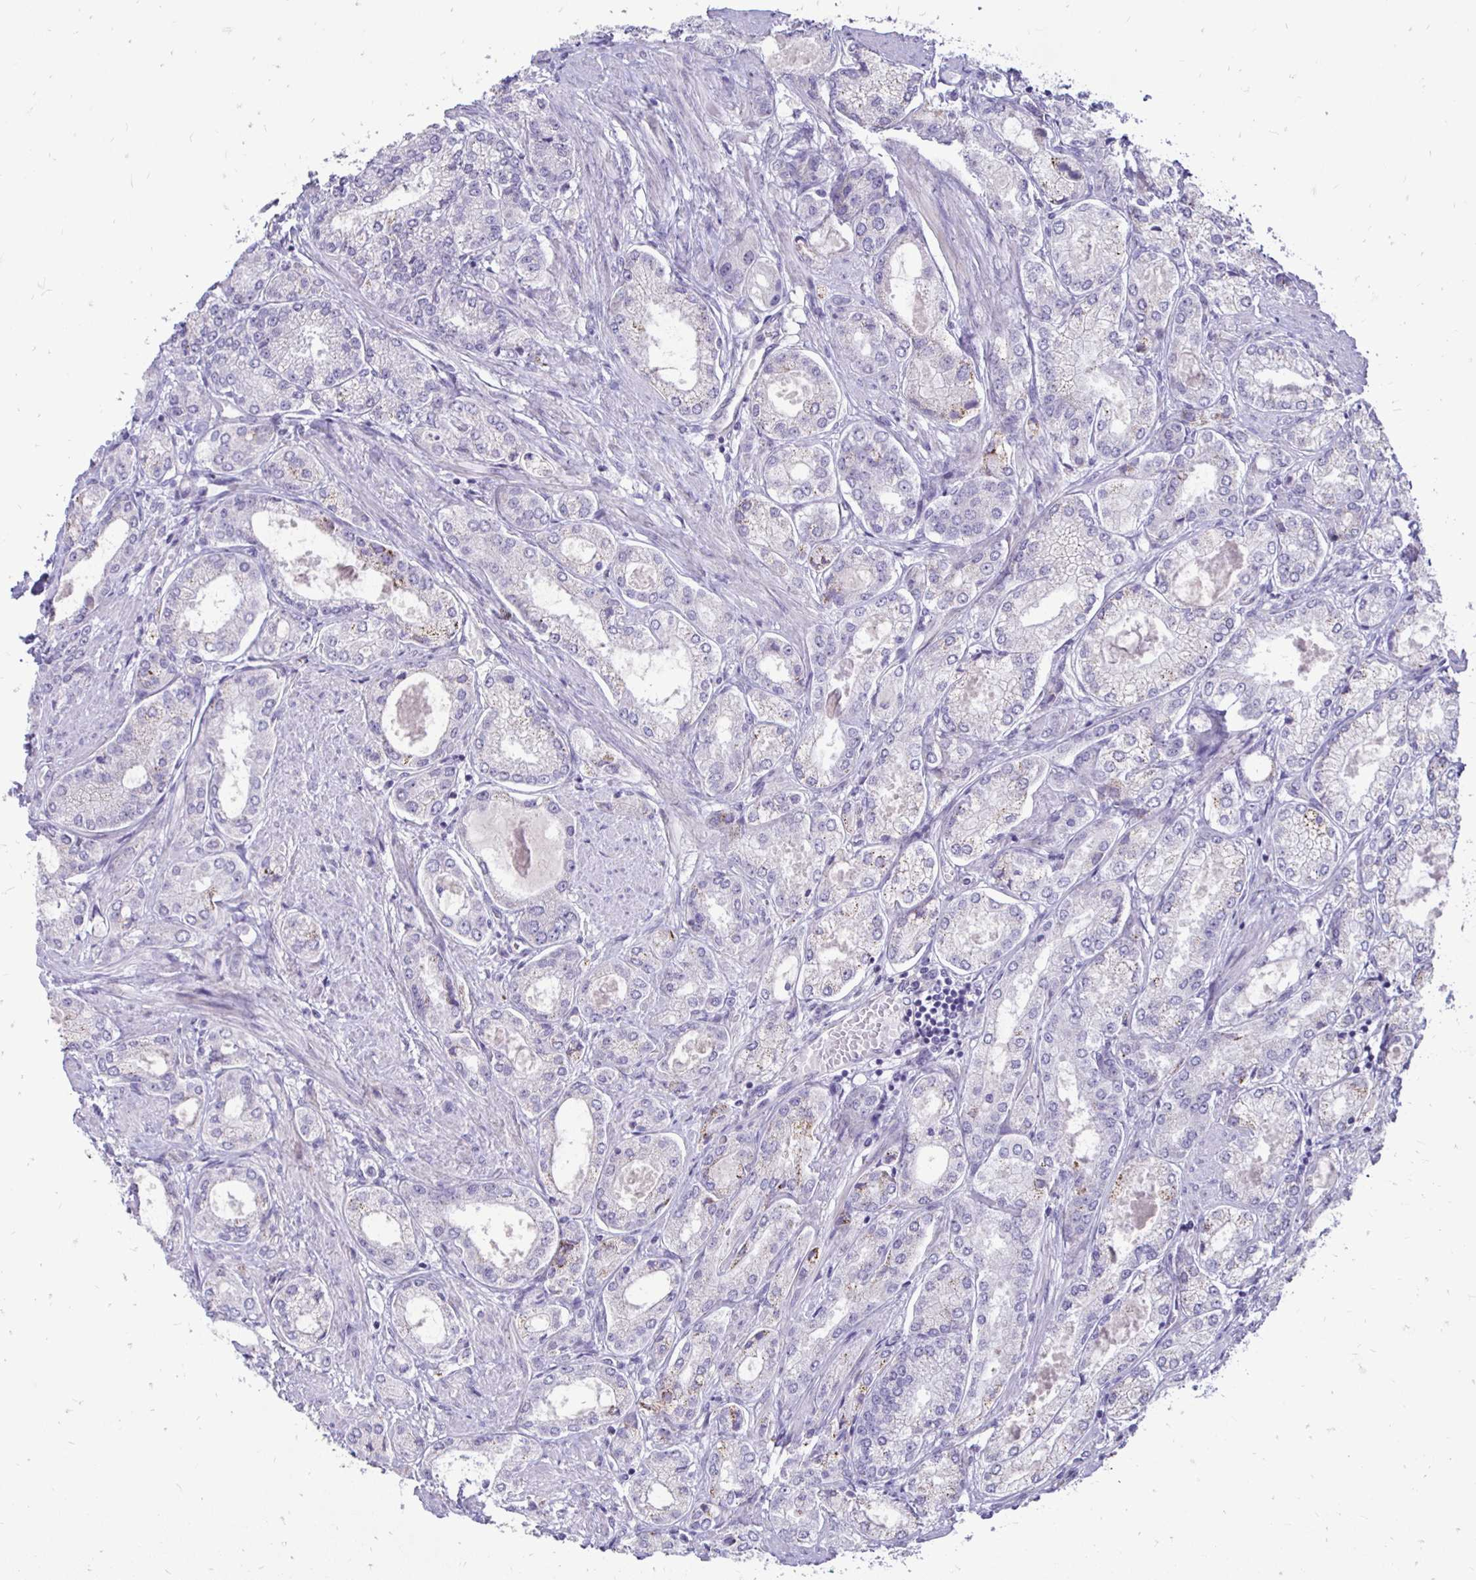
{"staining": {"intensity": "negative", "quantity": "none", "location": "none"}, "tissue": "prostate cancer", "cell_type": "Tumor cells", "image_type": "cancer", "snomed": [{"axis": "morphology", "description": "Adenocarcinoma, High grade"}, {"axis": "topography", "description": "Prostate"}], "caption": "Immunohistochemistry histopathology image of neoplastic tissue: adenocarcinoma (high-grade) (prostate) stained with DAB shows no significant protein positivity in tumor cells.", "gene": "GAS2", "patient": {"sex": "male", "age": 68}}